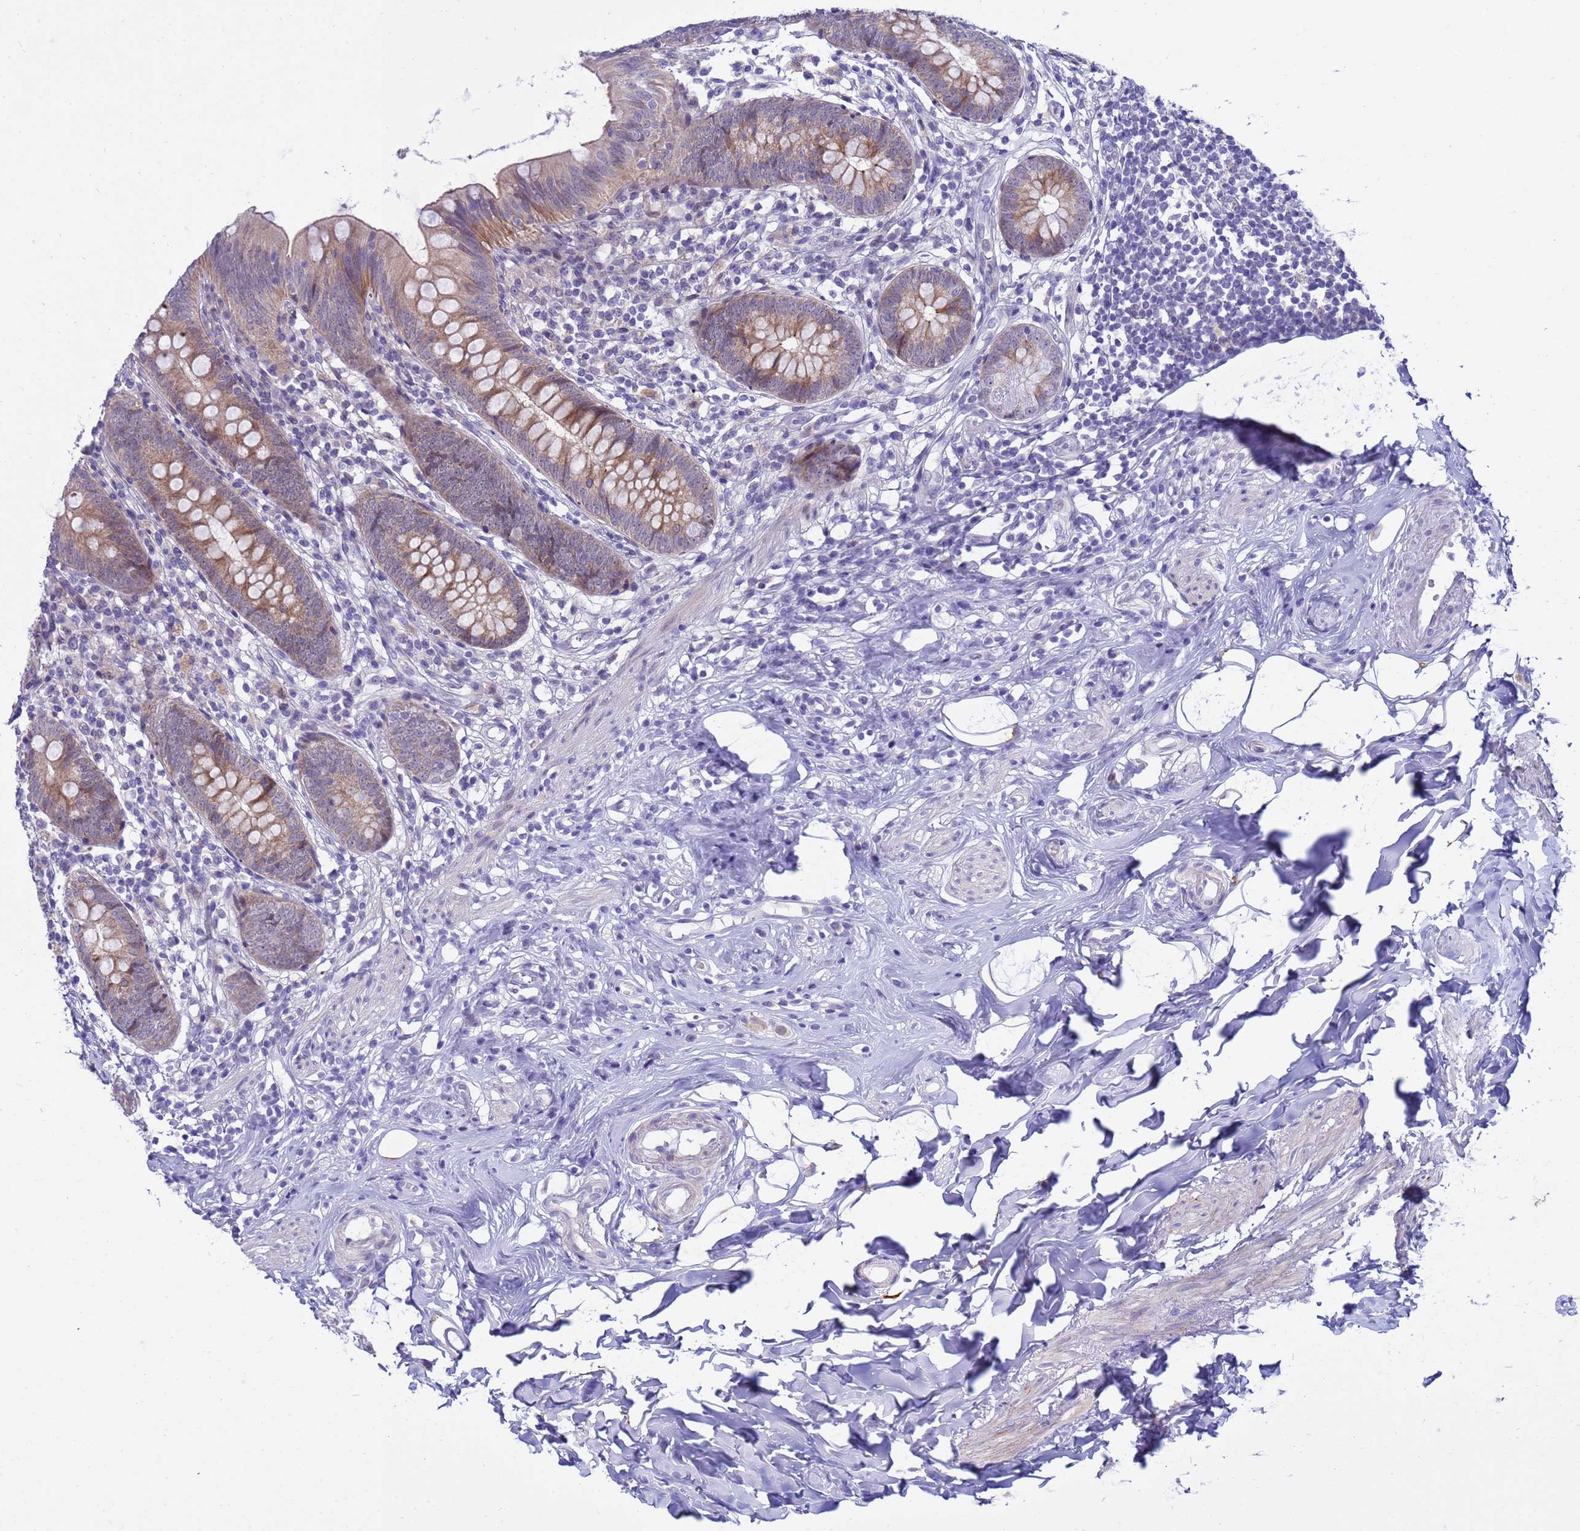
{"staining": {"intensity": "moderate", "quantity": ">75%", "location": "cytoplasmic/membranous"}, "tissue": "appendix", "cell_type": "Glandular cells", "image_type": "normal", "snomed": [{"axis": "morphology", "description": "Normal tissue, NOS"}, {"axis": "topography", "description": "Appendix"}], "caption": "IHC of benign appendix shows medium levels of moderate cytoplasmic/membranous expression in about >75% of glandular cells.", "gene": "LRATD1", "patient": {"sex": "female", "age": 62}}